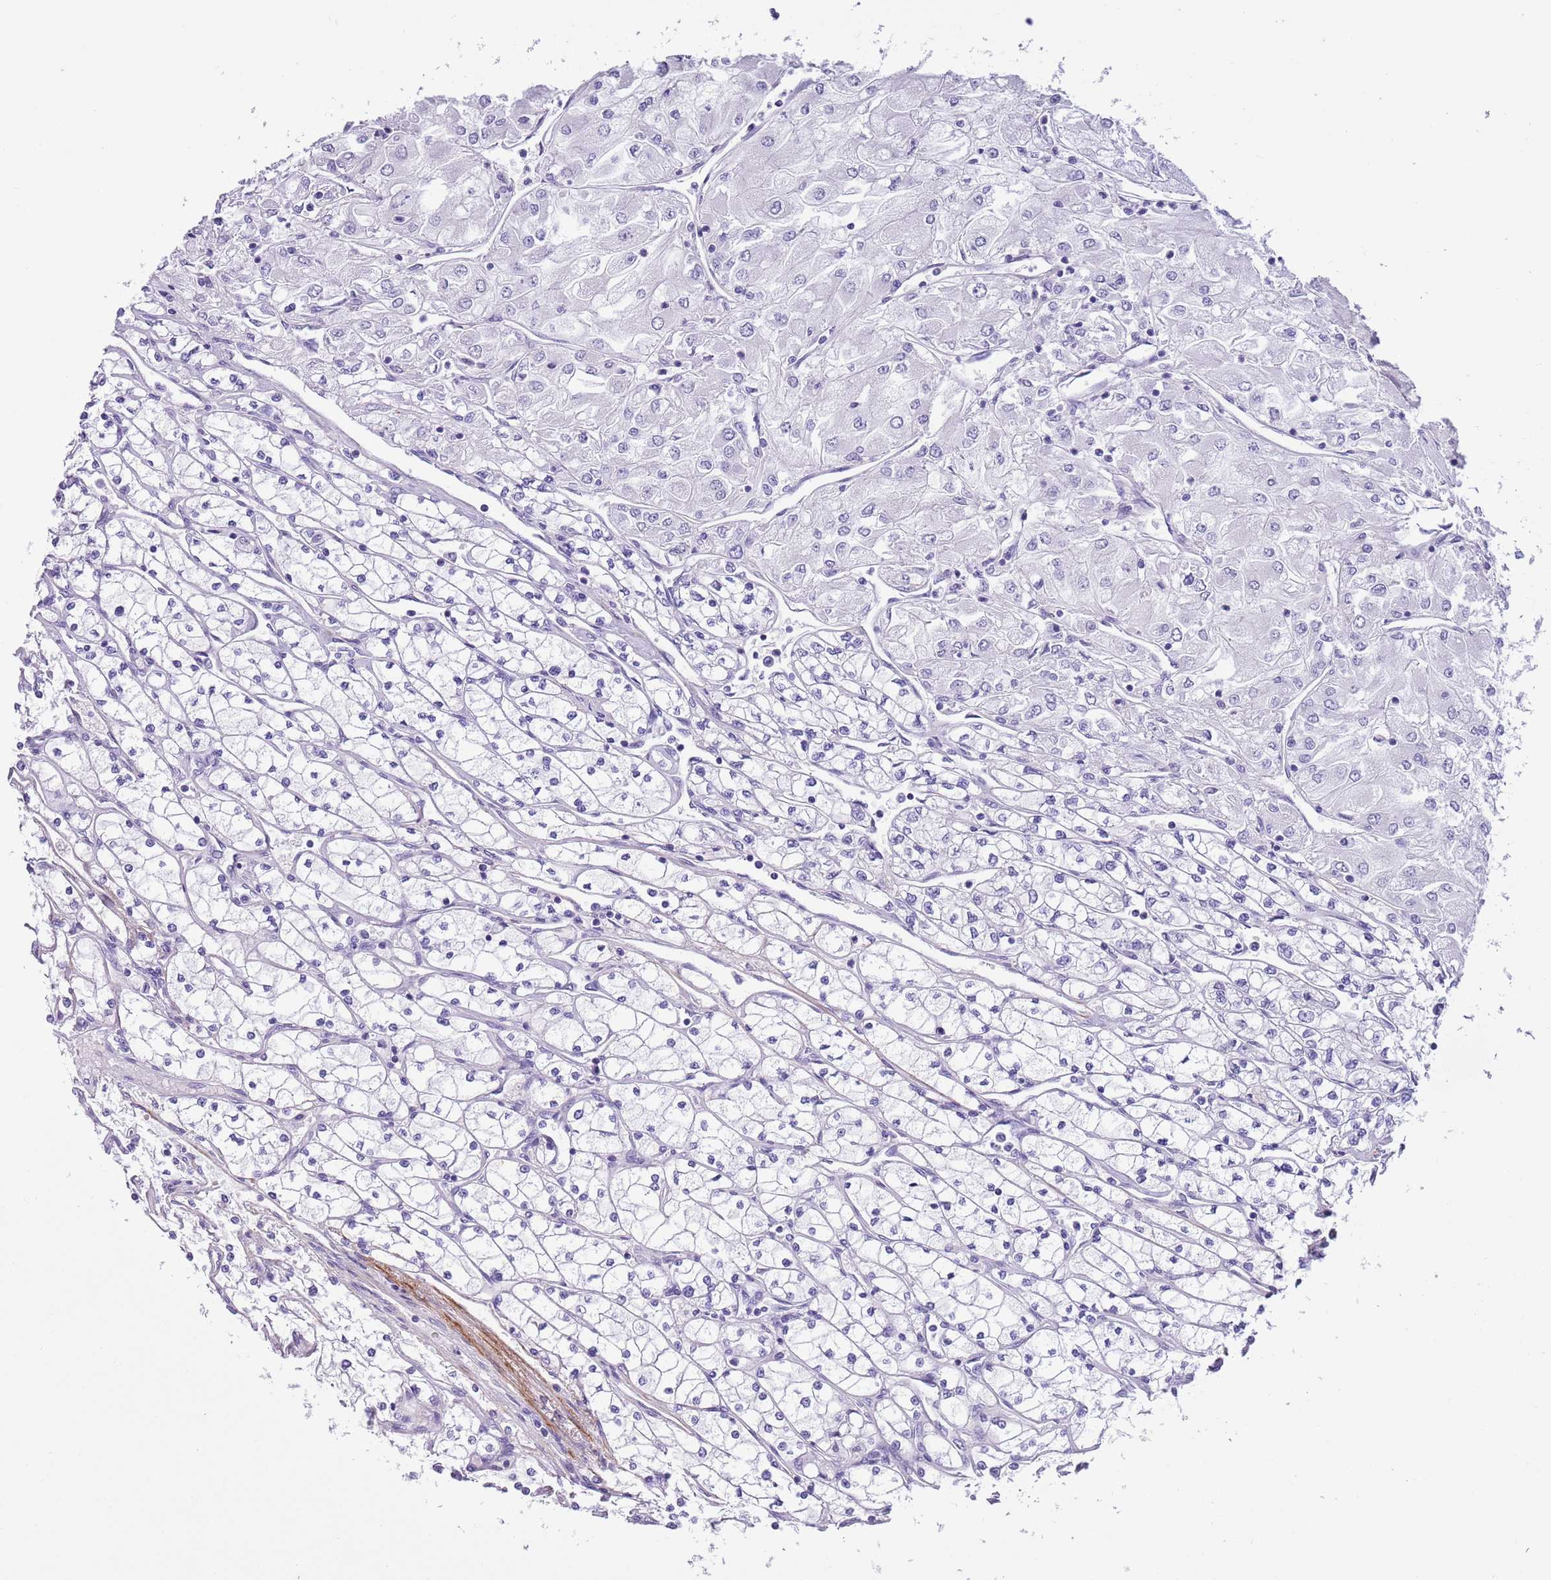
{"staining": {"intensity": "negative", "quantity": "none", "location": "none"}, "tissue": "renal cancer", "cell_type": "Tumor cells", "image_type": "cancer", "snomed": [{"axis": "morphology", "description": "Adenocarcinoma, NOS"}, {"axis": "topography", "description": "Kidney"}], "caption": "Immunohistochemistry of adenocarcinoma (renal) shows no staining in tumor cells.", "gene": "PFKFB2", "patient": {"sex": "male", "age": 80}}